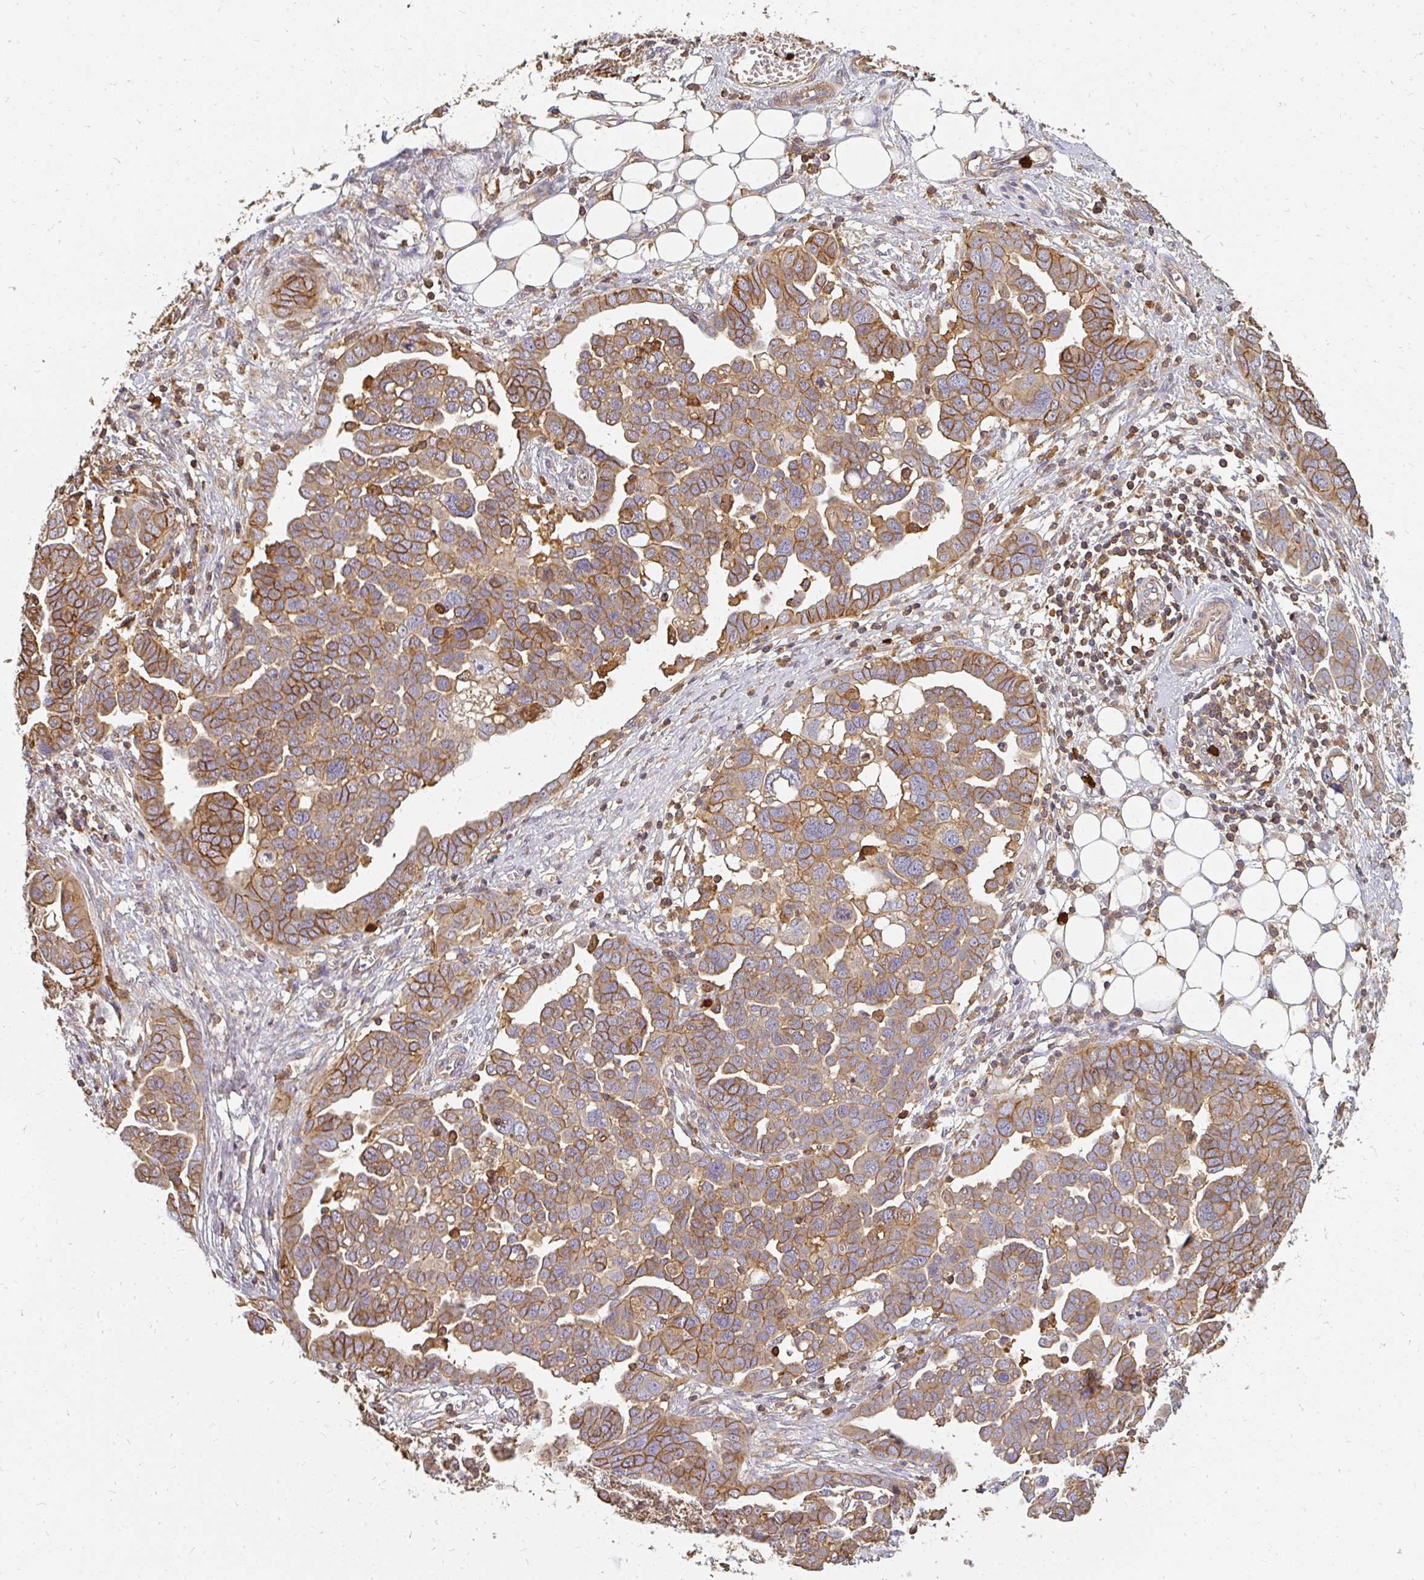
{"staining": {"intensity": "moderate", "quantity": "25%-75%", "location": "cytoplasmic/membranous"}, "tissue": "ovarian cancer", "cell_type": "Tumor cells", "image_type": "cancer", "snomed": [{"axis": "morphology", "description": "Cystadenocarcinoma, serous, NOS"}, {"axis": "topography", "description": "Ovary"}], "caption": "An image of human ovarian cancer (serous cystadenocarcinoma) stained for a protein demonstrates moderate cytoplasmic/membranous brown staining in tumor cells. The protein of interest is stained brown, and the nuclei are stained in blue (DAB IHC with brightfield microscopy, high magnification).", "gene": "CNTRL", "patient": {"sex": "female", "age": 59}}